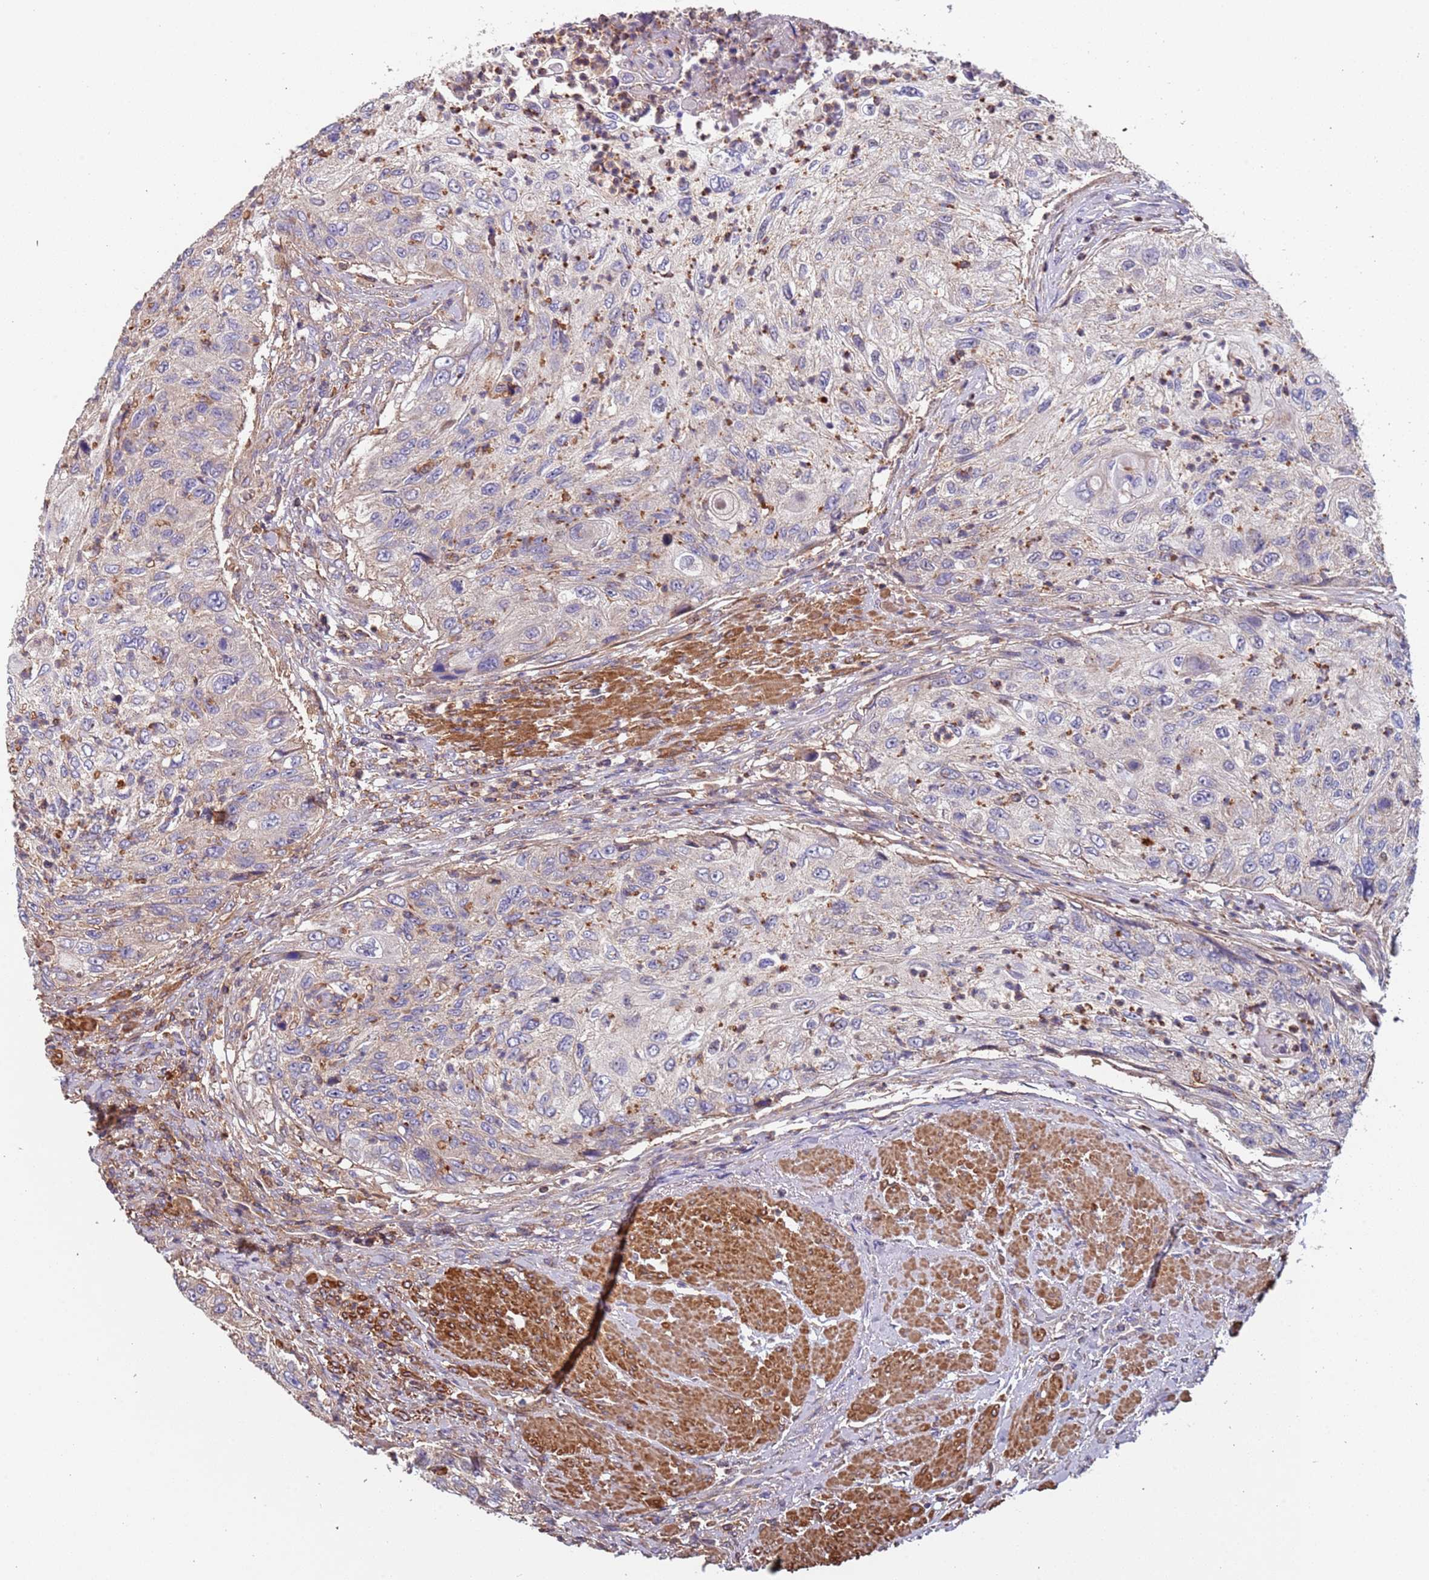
{"staining": {"intensity": "negative", "quantity": "none", "location": "none"}, "tissue": "urothelial cancer", "cell_type": "Tumor cells", "image_type": "cancer", "snomed": [{"axis": "morphology", "description": "Urothelial carcinoma, High grade"}, {"axis": "topography", "description": "Urinary bladder"}], "caption": "Urothelial carcinoma (high-grade) stained for a protein using IHC displays no positivity tumor cells.", "gene": "SYT4", "patient": {"sex": "female", "age": 60}}